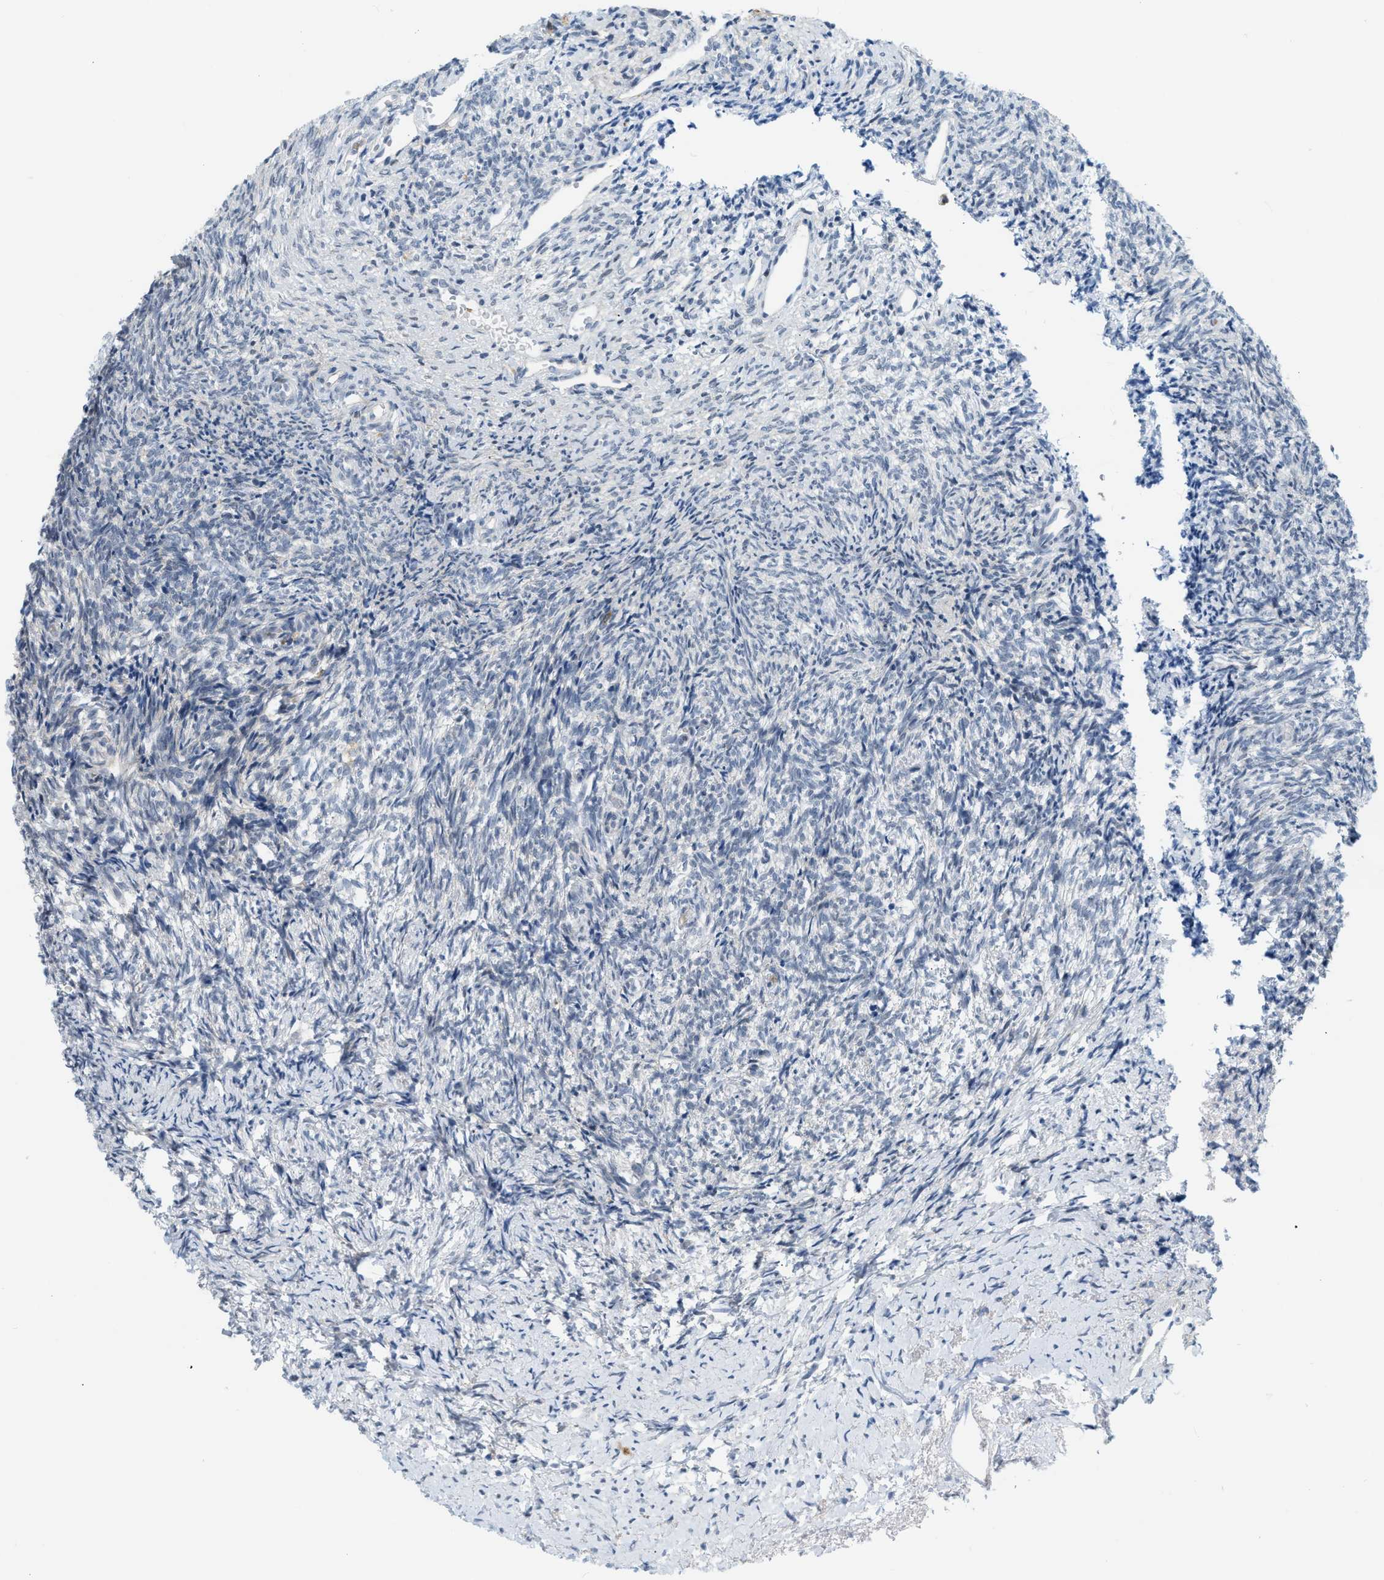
{"staining": {"intensity": "negative", "quantity": "none", "location": "none"}, "tissue": "ovary", "cell_type": "Ovarian stroma cells", "image_type": "normal", "snomed": [{"axis": "morphology", "description": "Normal tissue, NOS"}, {"axis": "topography", "description": "Ovary"}], "caption": "This is an immunohistochemistry (IHC) histopathology image of benign human ovary. There is no expression in ovarian stroma cells.", "gene": "ZNF408", "patient": {"sex": "female", "age": 41}}